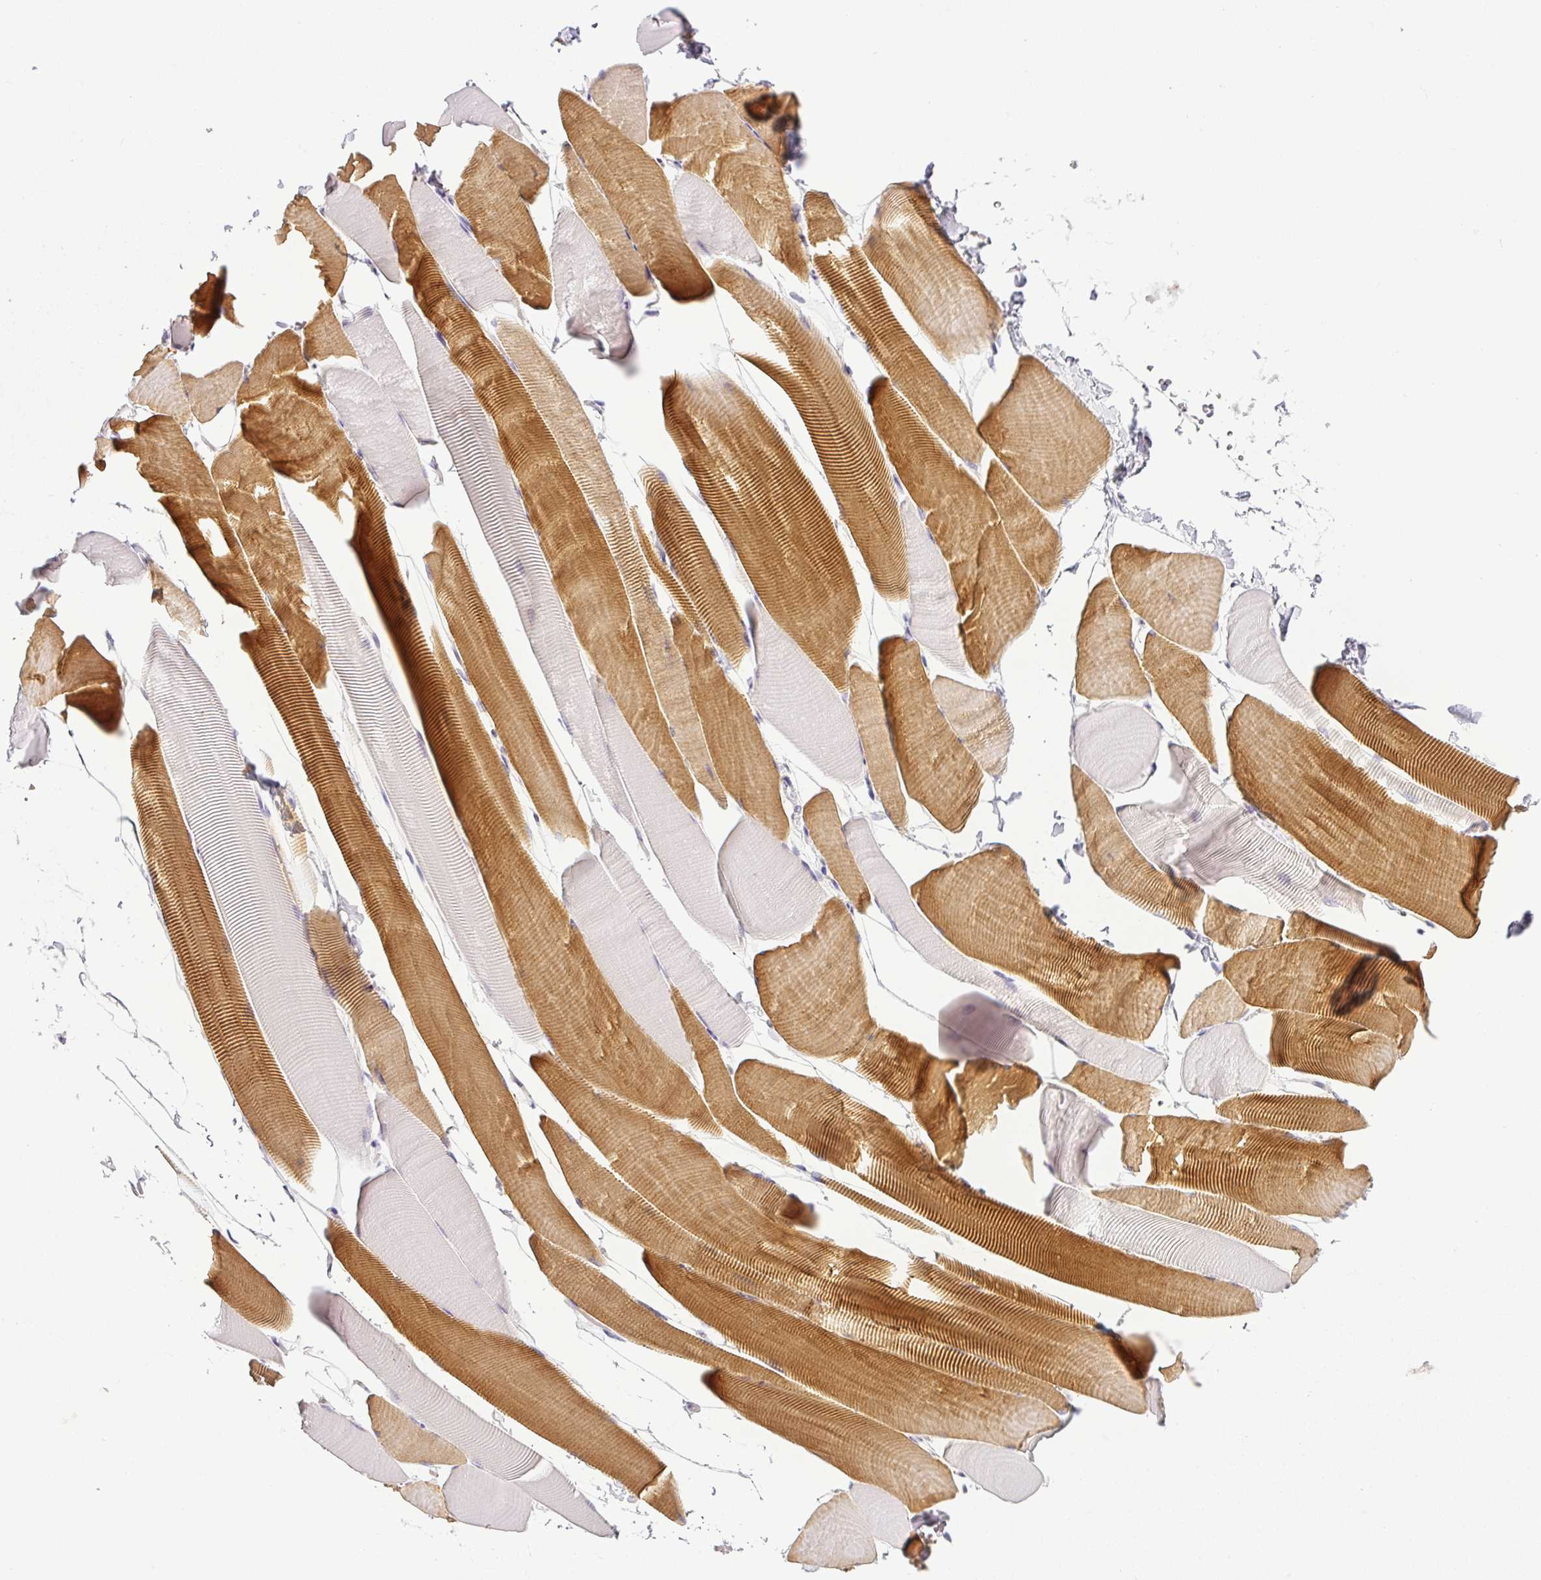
{"staining": {"intensity": "strong", "quantity": "25%-75%", "location": "cytoplasmic/membranous"}, "tissue": "skeletal muscle", "cell_type": "Myocytes", "image_type": "normal", "snomed": [{"axis": "morphology", "description": "Normal tissue, NOS"}, {"axis": "topography", "description": "Skeletal muscle"}], "caption": "Unremarkable skeletal muscle displays strong cytoplasmic/membranous positivity in approximately 25%-75% of myocytes.", "gene": "HMCN2", "patient": {"sex": "male", "age": 25}}